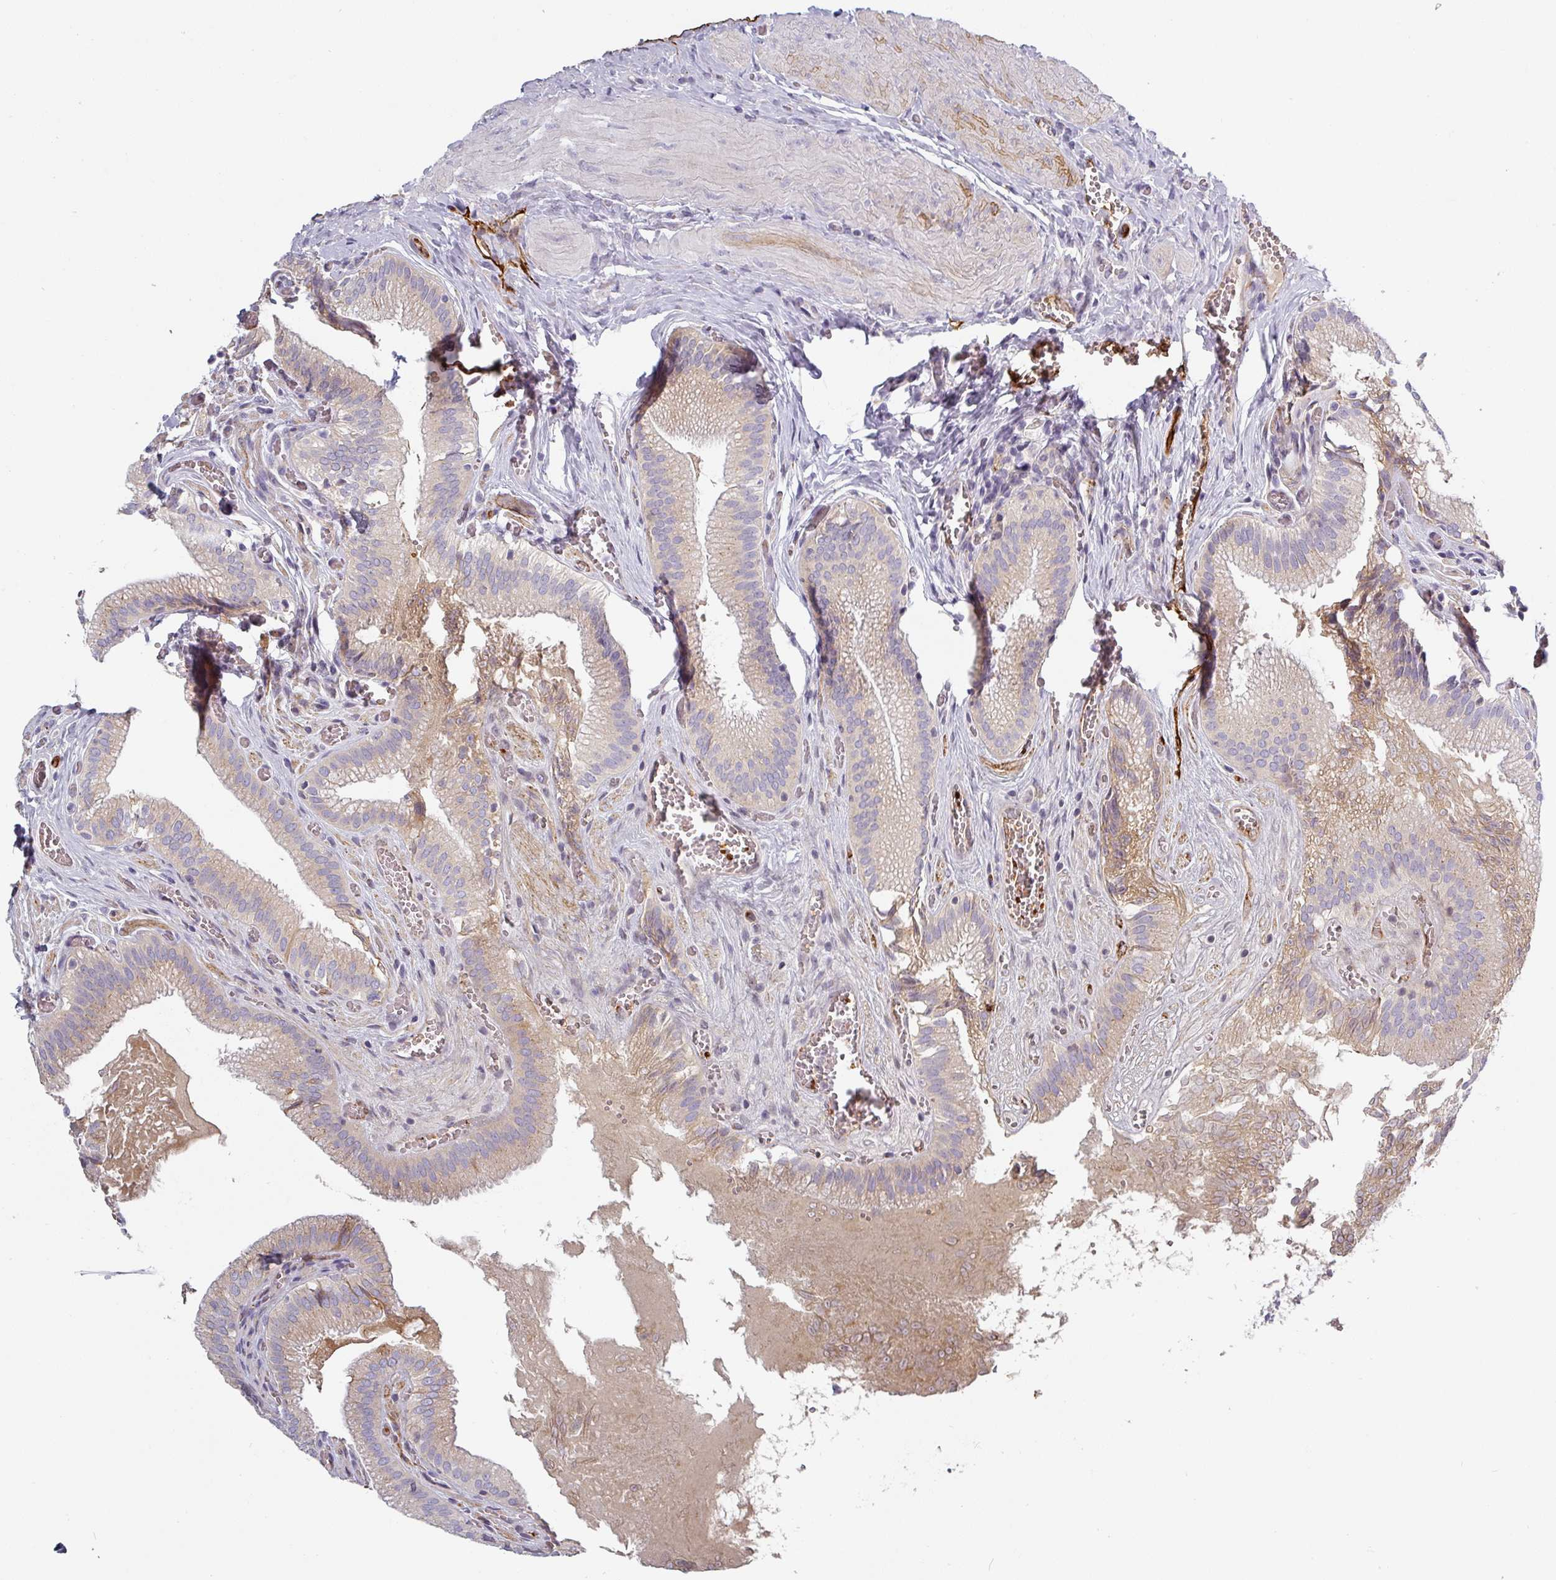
{"staining": {"intensity": "weak", "quantity": "25%-75%", "location": "cytoplasmic/membranous"}, "tissue": "gallbladder", "cell_type": "Glandular cells", "image_type": "normal", "snomed": [{"axis": "morphology", "description": "Normal tissue, NOS"}, {"axis": "topography", "description": "Gallbladder"}, {"axis": "topography", "description": "Peripheral nerve tissue"}], "caption": "About 25%-75% of glandular cells in unremarkable human gallbladder reveal weak cytoplasmic/membranous protein expression as visualized by brown immunohistochemical staining.", "gene": "PRODH2", "patient": {"sex": "male", "age": 17}}